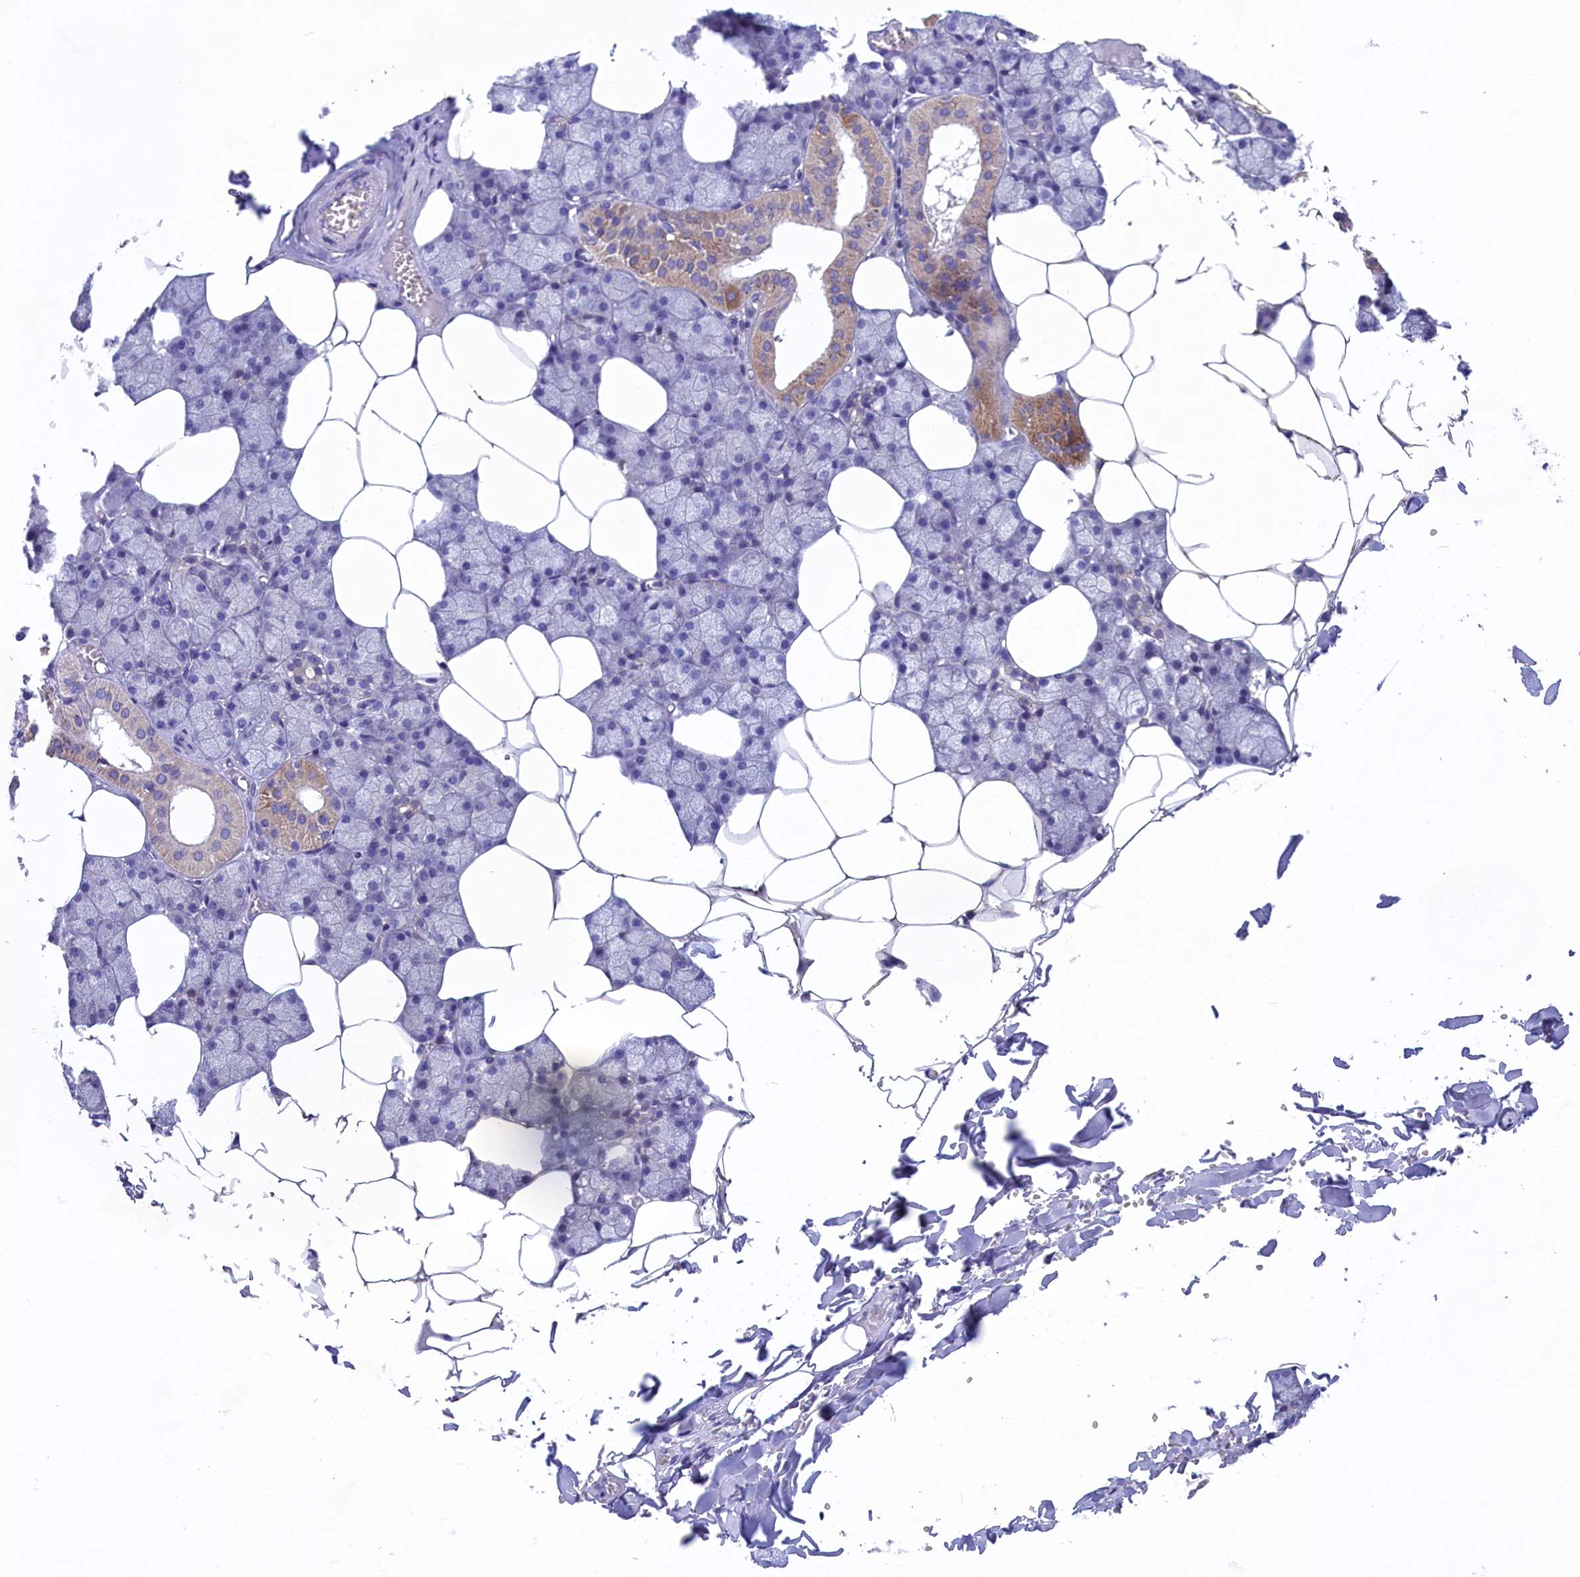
{"staining": {"intensity": "moderate", "quantity": "<25%", "location": "cytoplasmic/membranous"}, "tissue": "salivary gland", "cell_type": "Glandular cells", "image_type": "normal", "snomed": [{"axis": "morphology", "description": "Normal tissue, NOS"}, {"axis": "topography", "description": "Salivary gland"}], "caption": "Moderate cytoplasmic/membranous positivity for a protein is appreciated in about <25% of glandular cells of benign salivary gland using immunohistochemistry.", "gene": "PRDM12", "patient": {"sex": "male", "age": 62}}